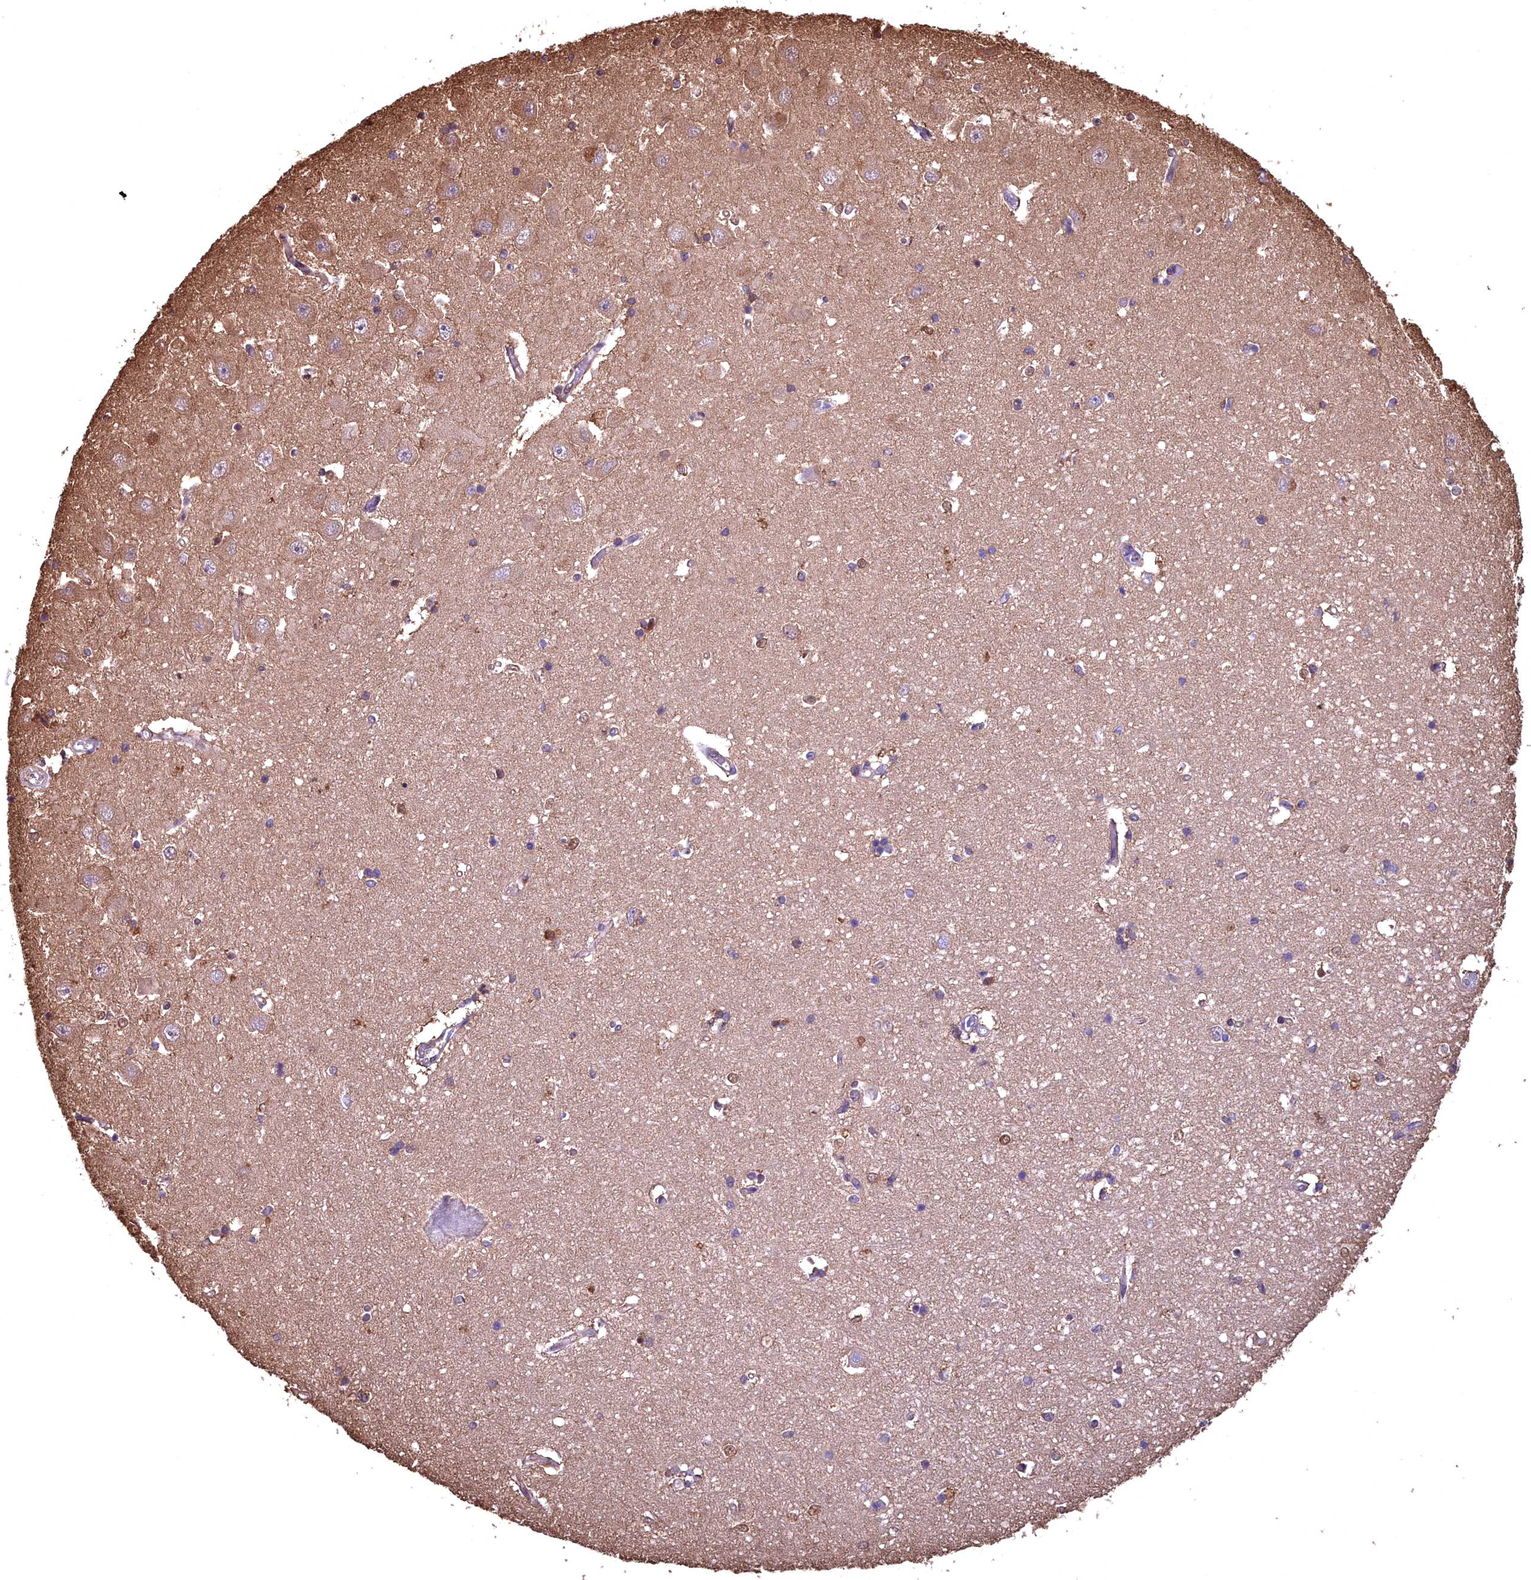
{"staining": {"intensity": "negative", "quantity": "none", "location": "none"}, "tissue": "hippocampus", "cell_type": "Glial cells", "image_type": "normal", "snomed": [{"axis": "morphology", "description": "Normal tissue, NOS"}, {"axis": "topography", "description": "Hippocampus"}], "caption": "Micrograph shows no significant protein positivity in glial cells of unremarkable hippocampus. Nuclei are stained in blue.", "gene": "GAPDH", "patient": {"sex": "male", "age": 45}}